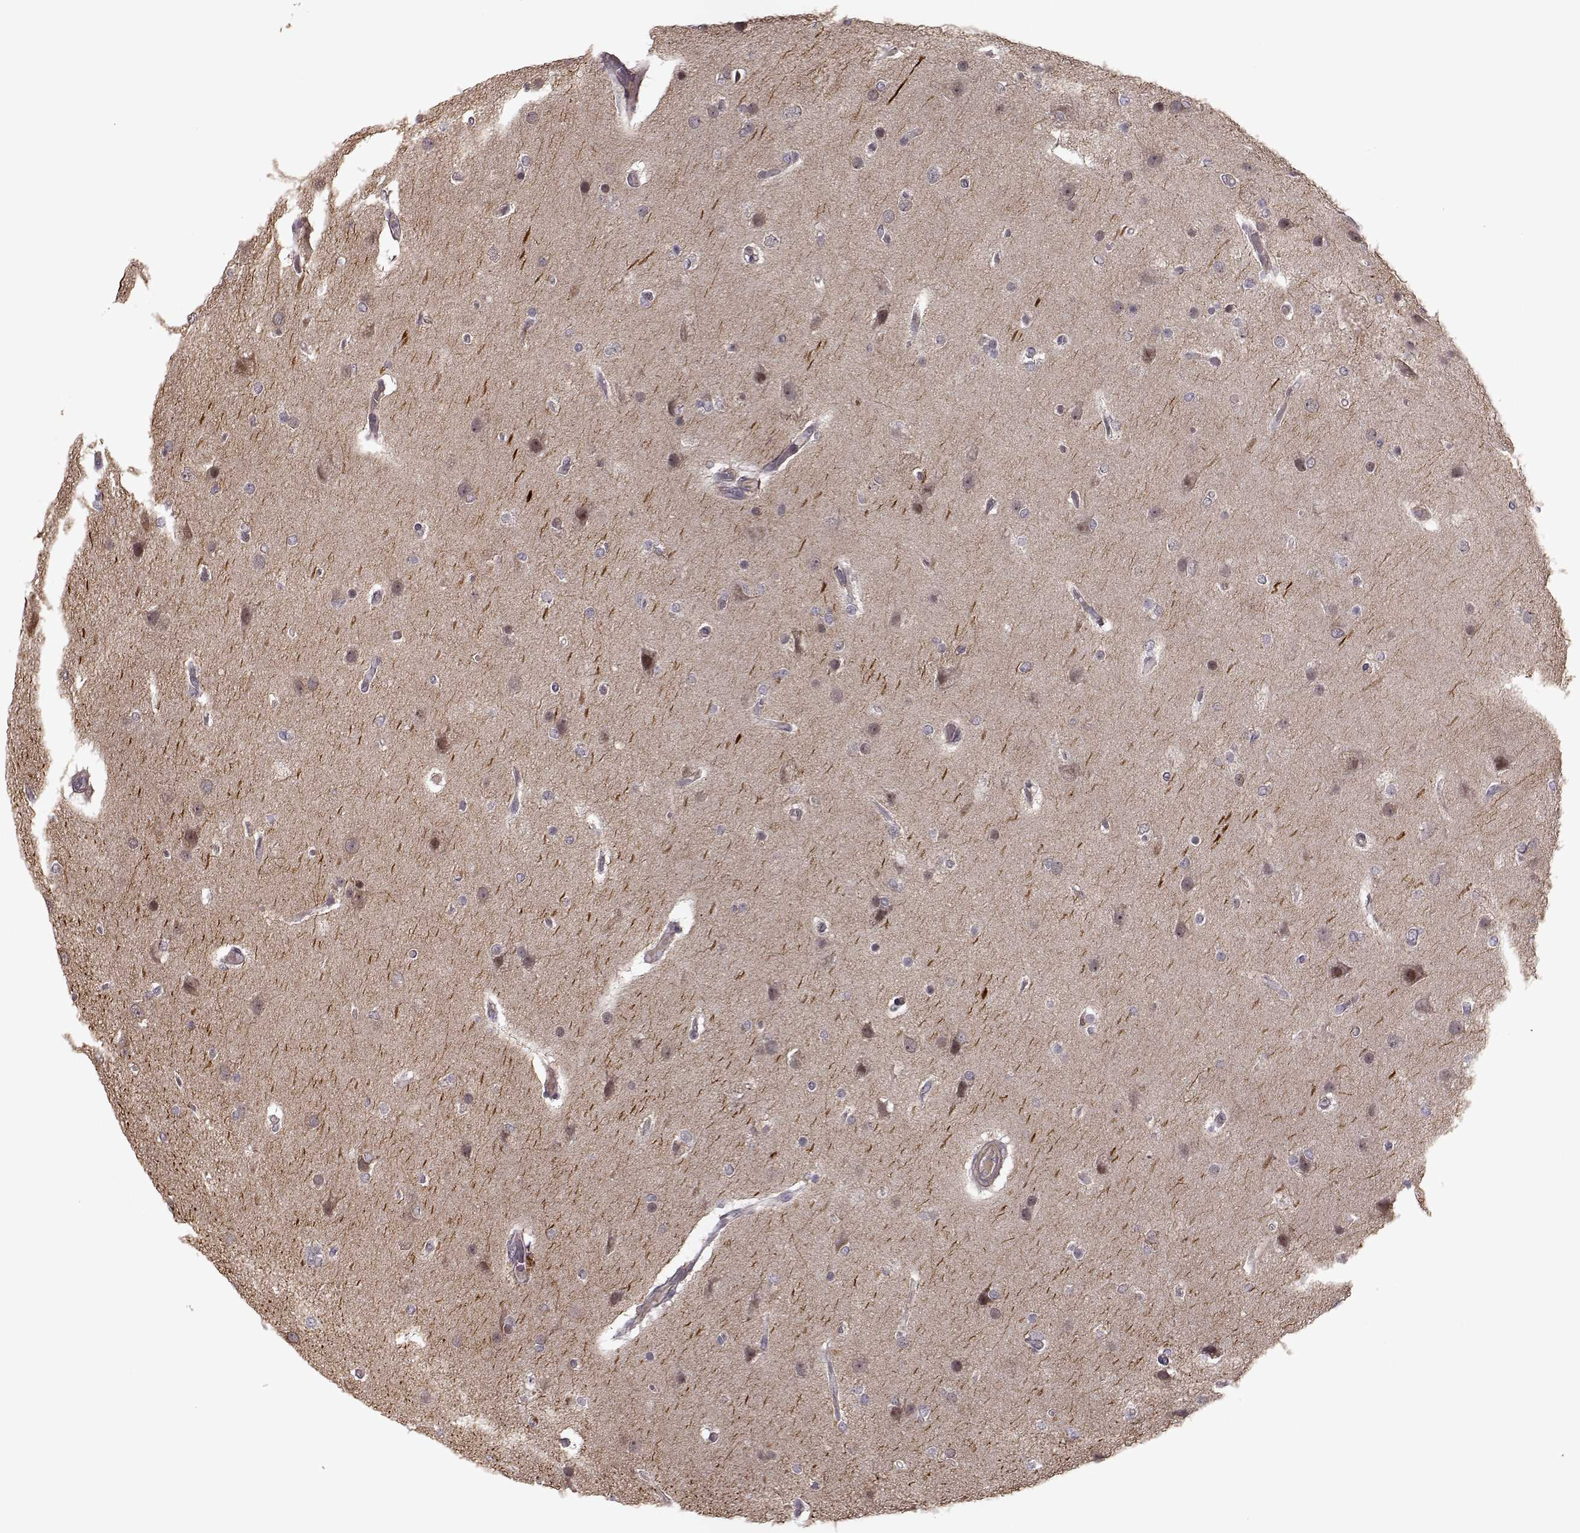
{"staining": {"intensity": "negative", "quantity": "none", "location": "none"}, "tissue": "glioma", "cell_type": "Tumor cells", "image_type": "cancer", "snomed": [{"axis": "morphology", "description": "Glioma, malignant, High grade"}, {"axis": "topography", "description": "Brain"}], "caption": "Glioma was stained to show a protein in brown. There is no significant staining in tumor cells.", "gene": "PLEKHG3", "patient": {"sex": "female", "age": 61}}